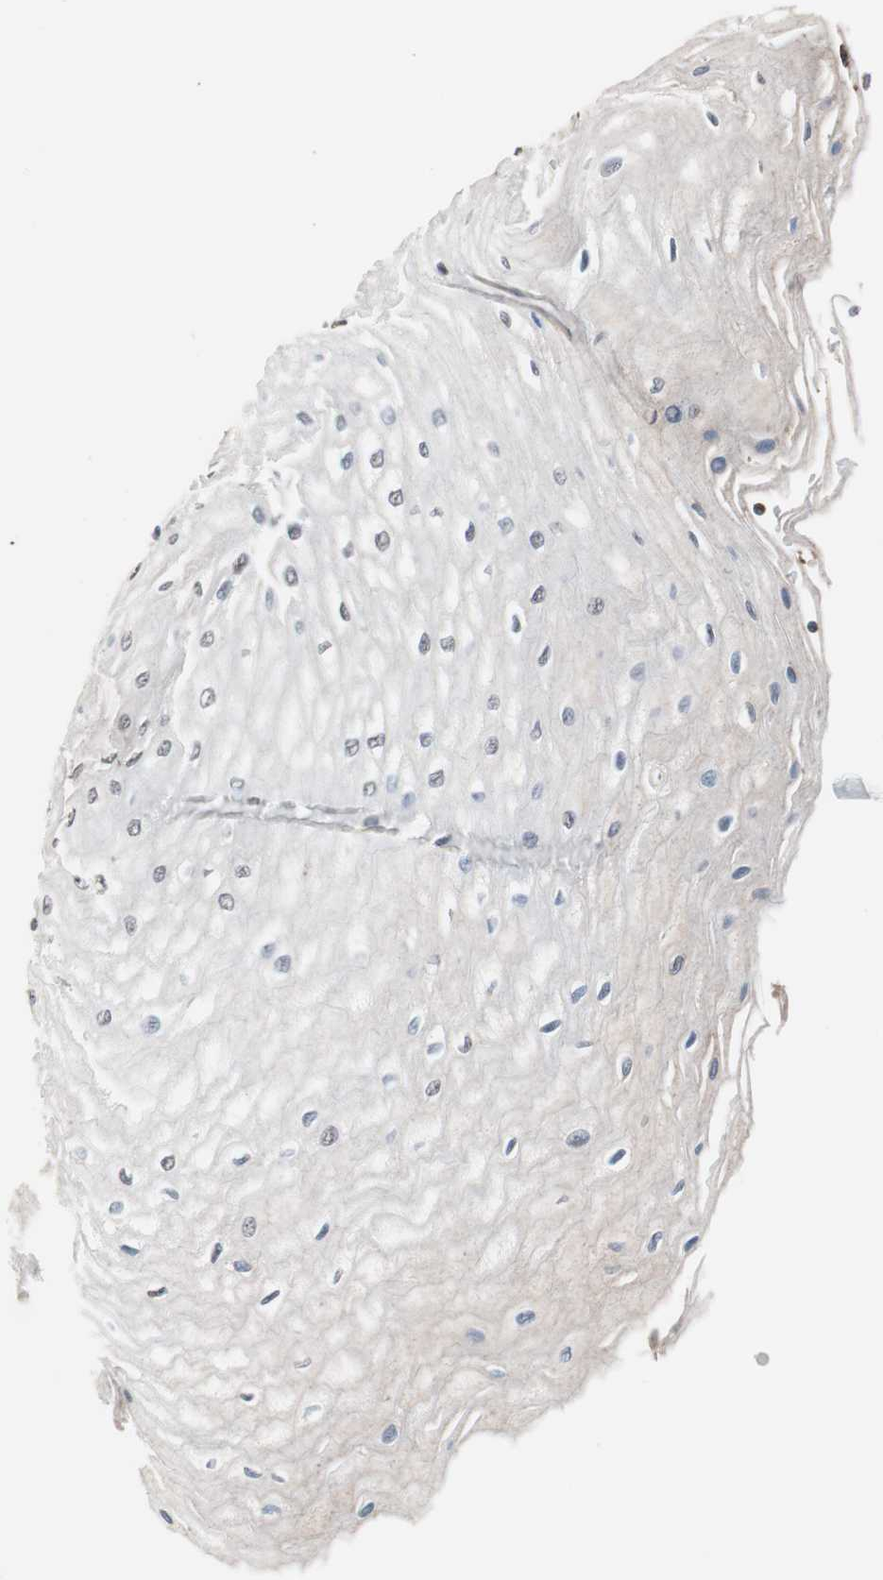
{"staining": {"intensity": "weak", "quantity": "<25%", "location": "cytoplasmic/membranous"}, "tissue": "esophagus", "cell_type": "Squamous epithelial cells", "image_type": "normal", "snomed": [{"axis": "morphology", "description": "Normal tissue, NOS"}, {"axis": "morphology", "description": "Squamous cell carcinoma, NOS"}, {"axis": "topography", "description": "Esophagus"}], "caption": "Immunohistochemical staining of unremarkable human esophagus exhibits no significant positivity in squamous epithelial cells.", "gene": "LITAF", "patient": {"sex": "male", "age": 65}}